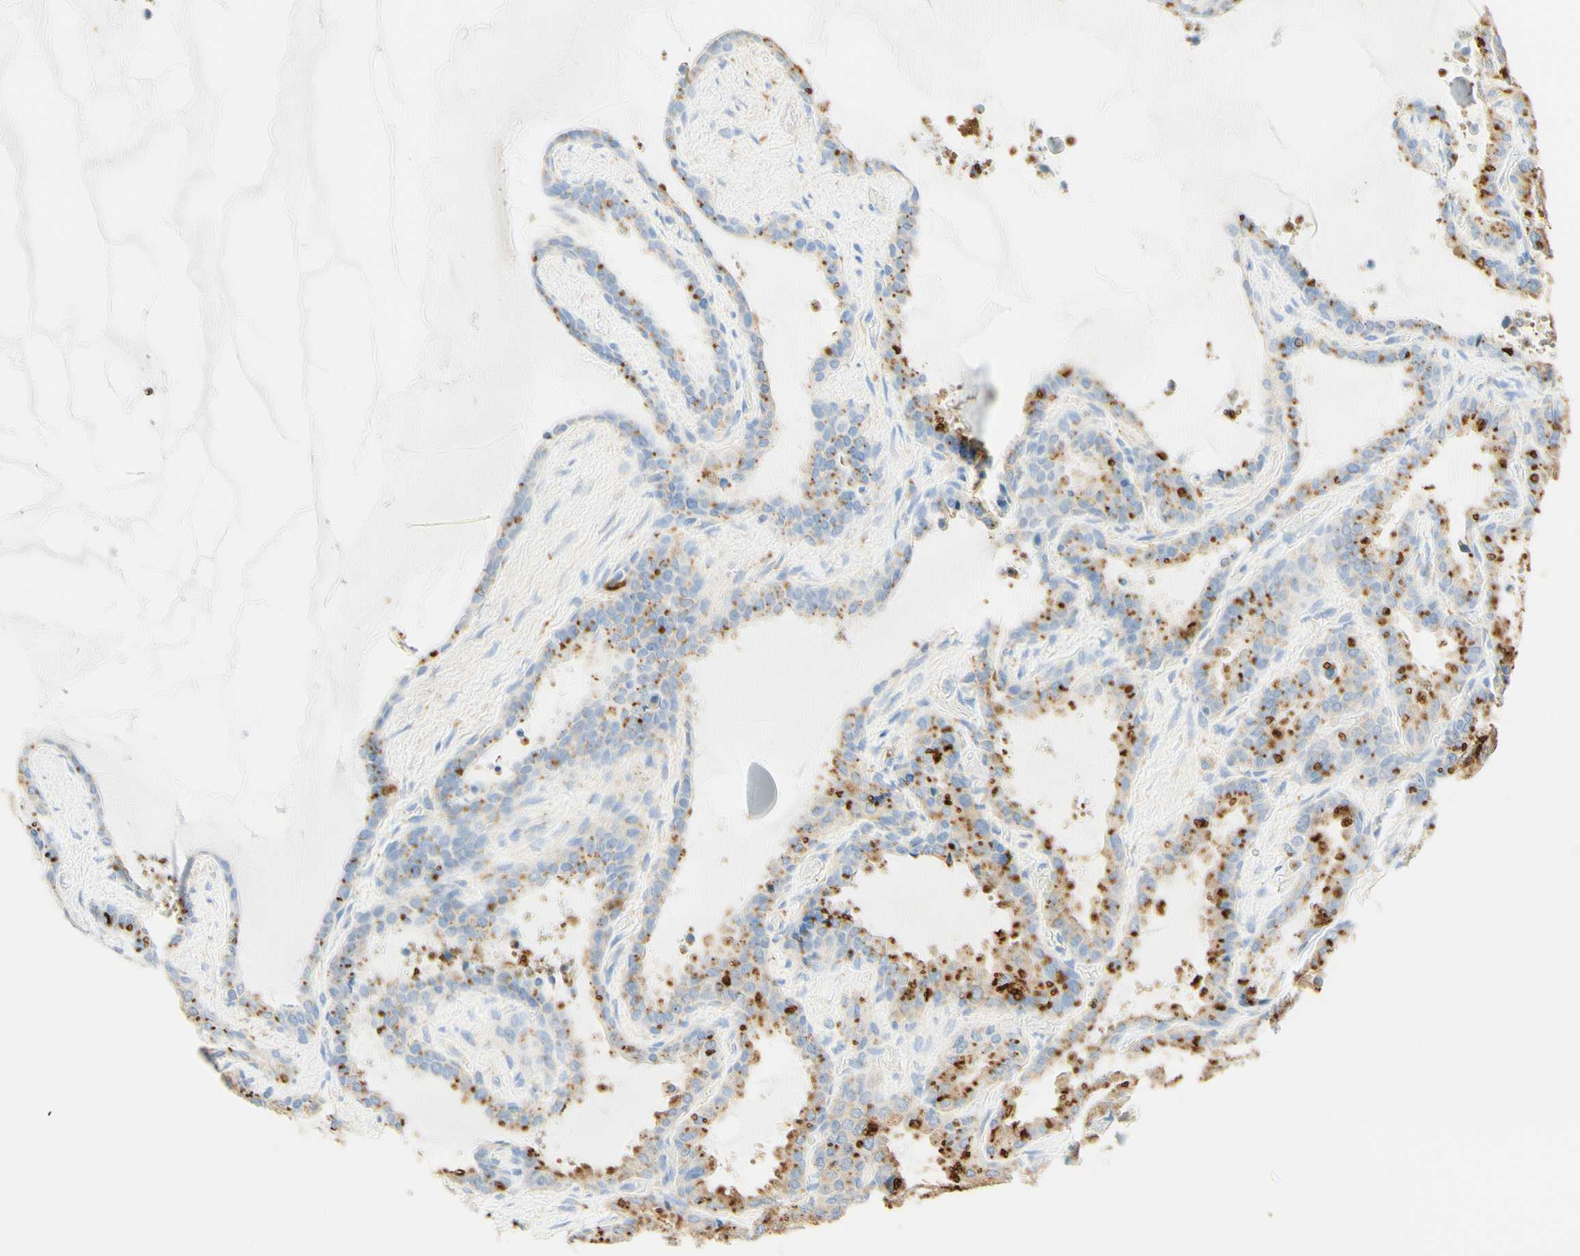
{"staining": {"intensity": "moderate", "quantity": "25%-75%", "location": "cytoplasmic/membranous"}, "tissue": "seminal vesicle", "cell_type": "Glandular cells", "image_type": "normal", "snomed": [{"axis": "morphology", "description": "Normal tissue, NOS"}, {"axis": "topography", "description": "Seminal veicle"}], "caption": "Immunohistochemistry staining of unremarkable seminal vesicle, which exhibits medium levels of moderate cytoplasmic/membranous expression in about 25%-75% of glandular cells indicating moderate cytoplasmic/membranous protein positivity. The staining was performed using DAB (brown) for protein detection and nuclei were counterstained in hematoxylin (blue).", "gene": "CD63", "patient": {"sex": "male", "age": 46}}